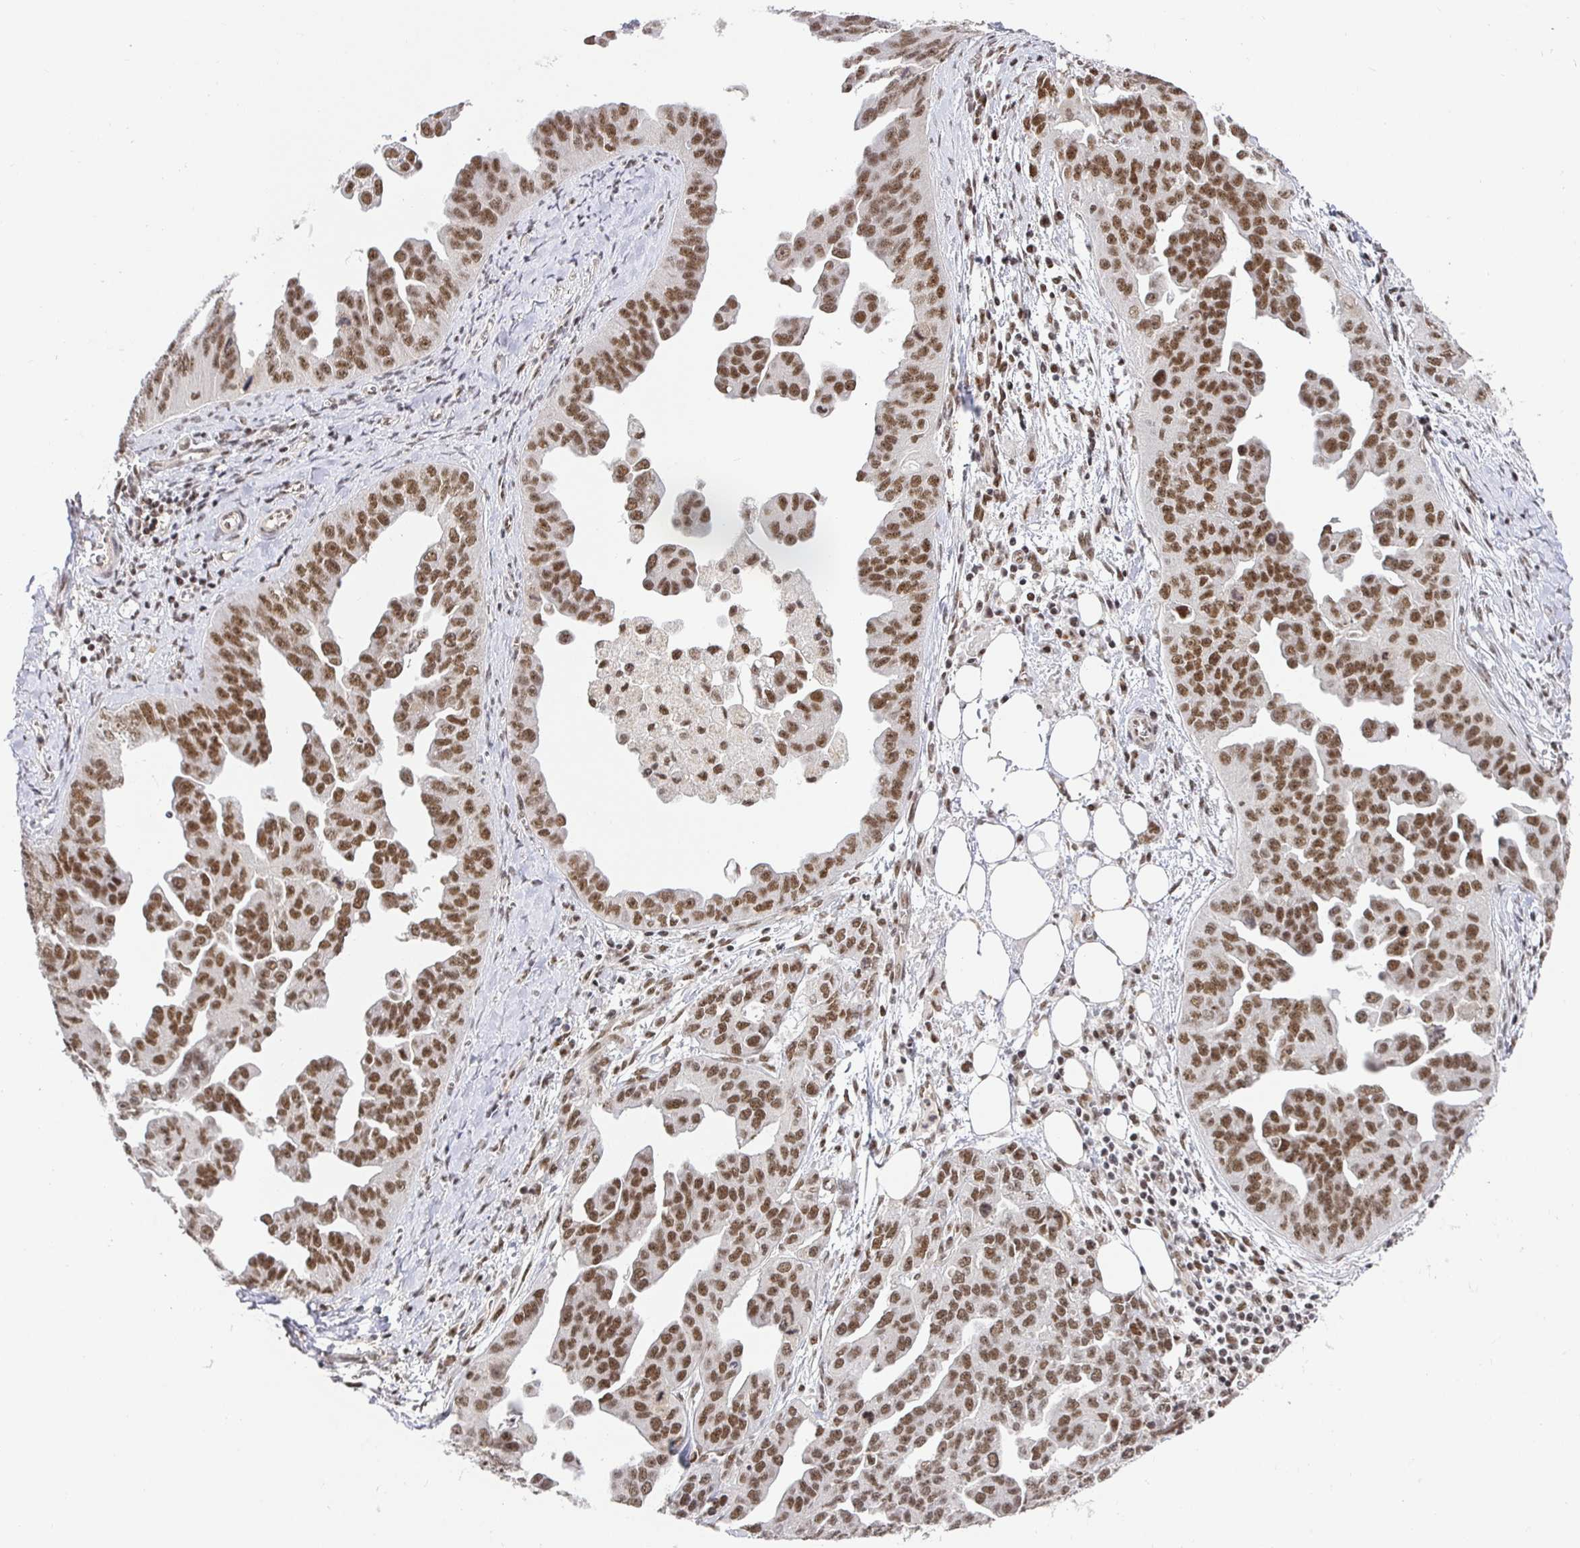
{"staining": {"intensity": "moderate", "quantity": ">75%", "location": "nuclear"}, "tissue": "ovarian cancer", "cell_type": "Tumor cells", "image_type": "cancer", "snomed": [{"axis": "morphology", "description": "Cystadenocarcinoma, serous, NOS"}, {"axis": "topography", "description": "Ovary"}], "caption": "Immunohistochemistry of serous cystadenocarcinoma (ovarian) demonstrates medium levels of moderate nuclear staining in approximately >75% of tumor cells.", "gene": "USF1", "patient": {"sex": "female", "age": 75}}